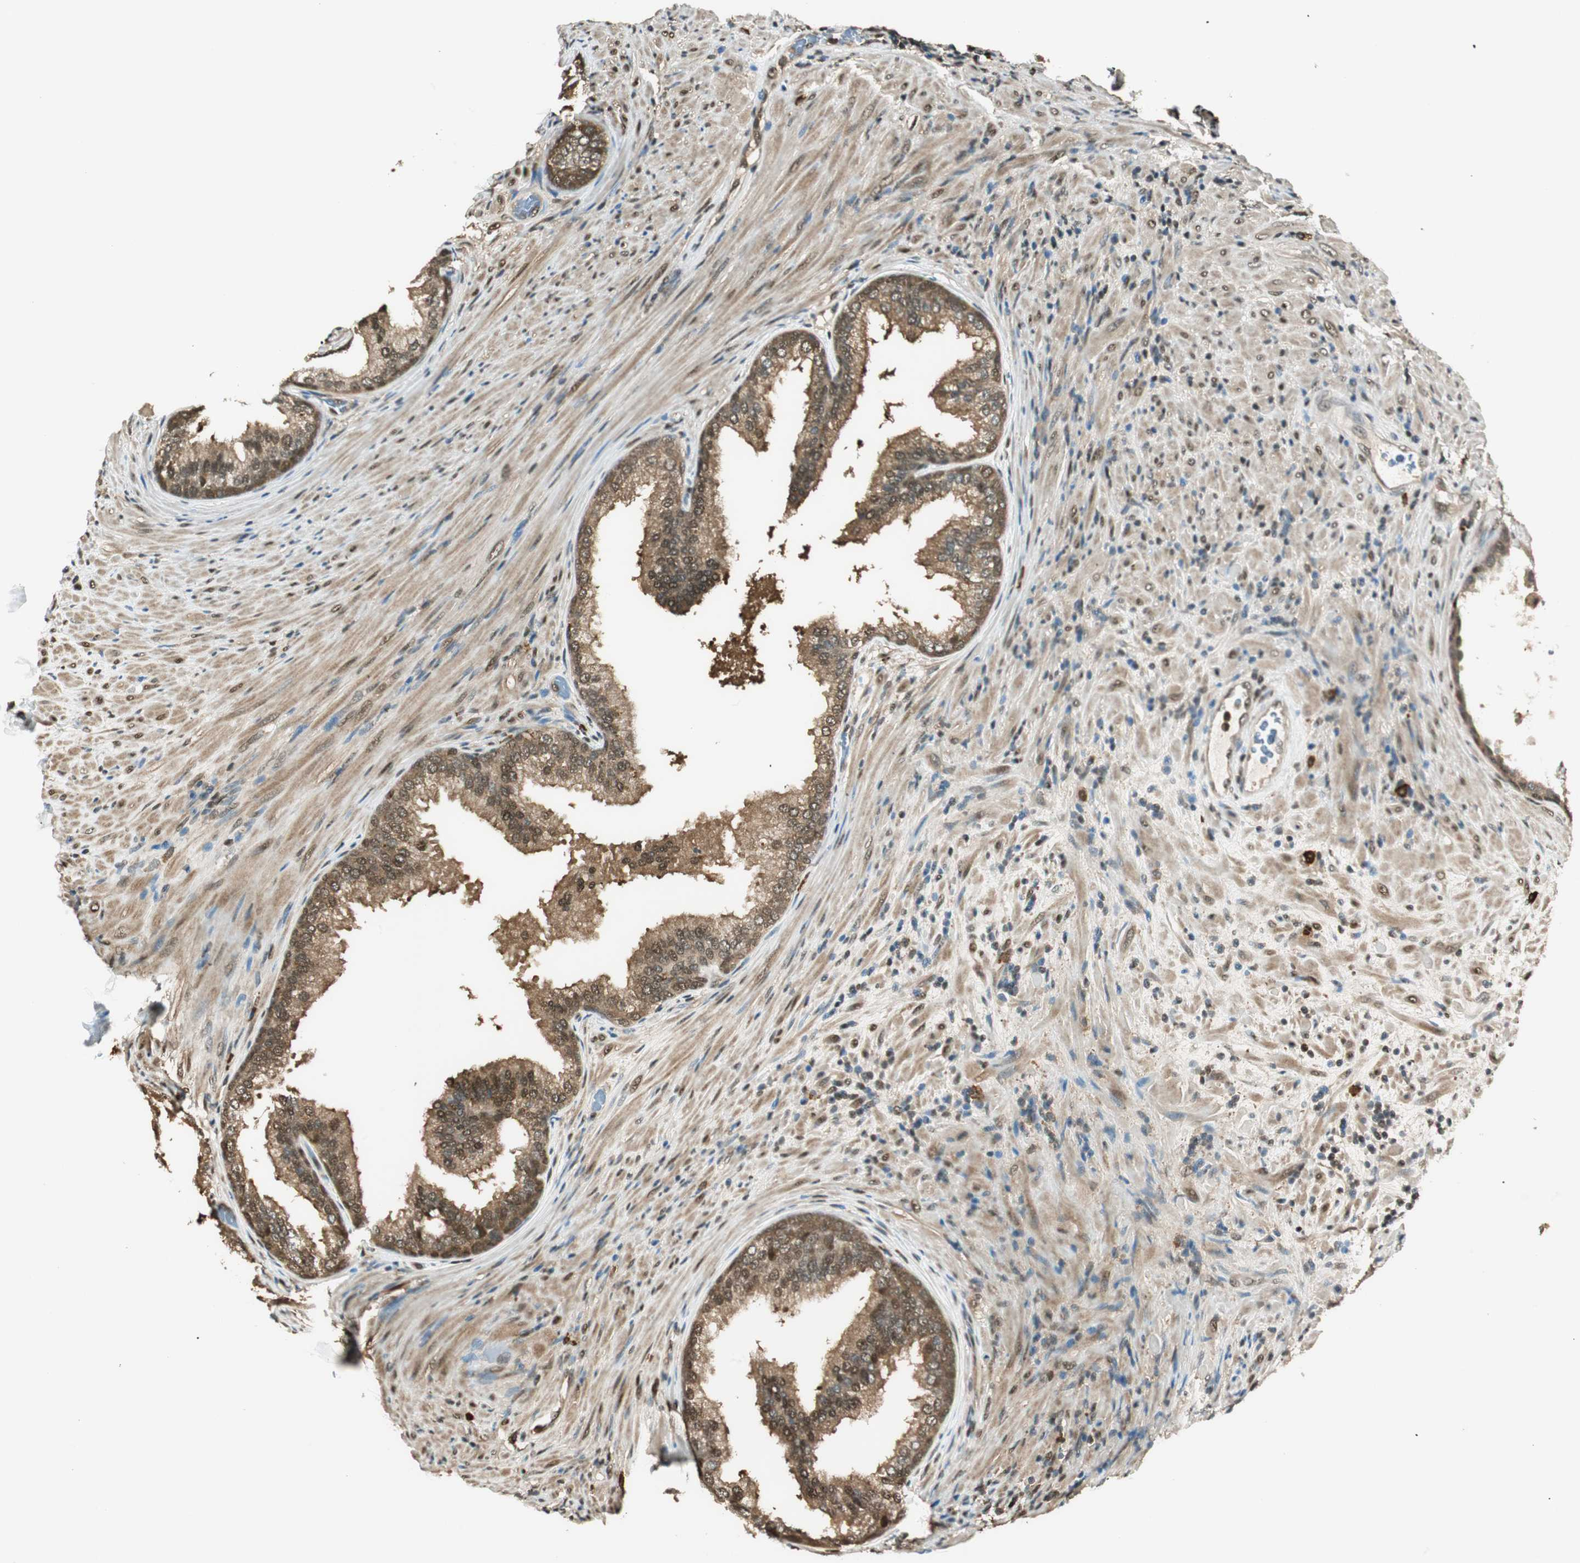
{"staining": {"intensity": "strong", "quantity": ">75%", "location": "cytoplasmic/membranous,nuclear"}, "tissue": "prostate", "cell_type": "Glandular cells", "image_type": "normal", "snomed": [{"axis": "morphology", "description": "Normal tissue, NOS"}, {"axis": "topography", "description": "Prostate"}], "caption": "Approximately >75% of glandular cells in benign human prostate exhibit strong cytoplasmic/membranous,nuclear protein positivity as visualized by brown immunohistochemical staining.", "gene": "ENSG00000268870", "patient": {"sex": "male", "age": 76}}